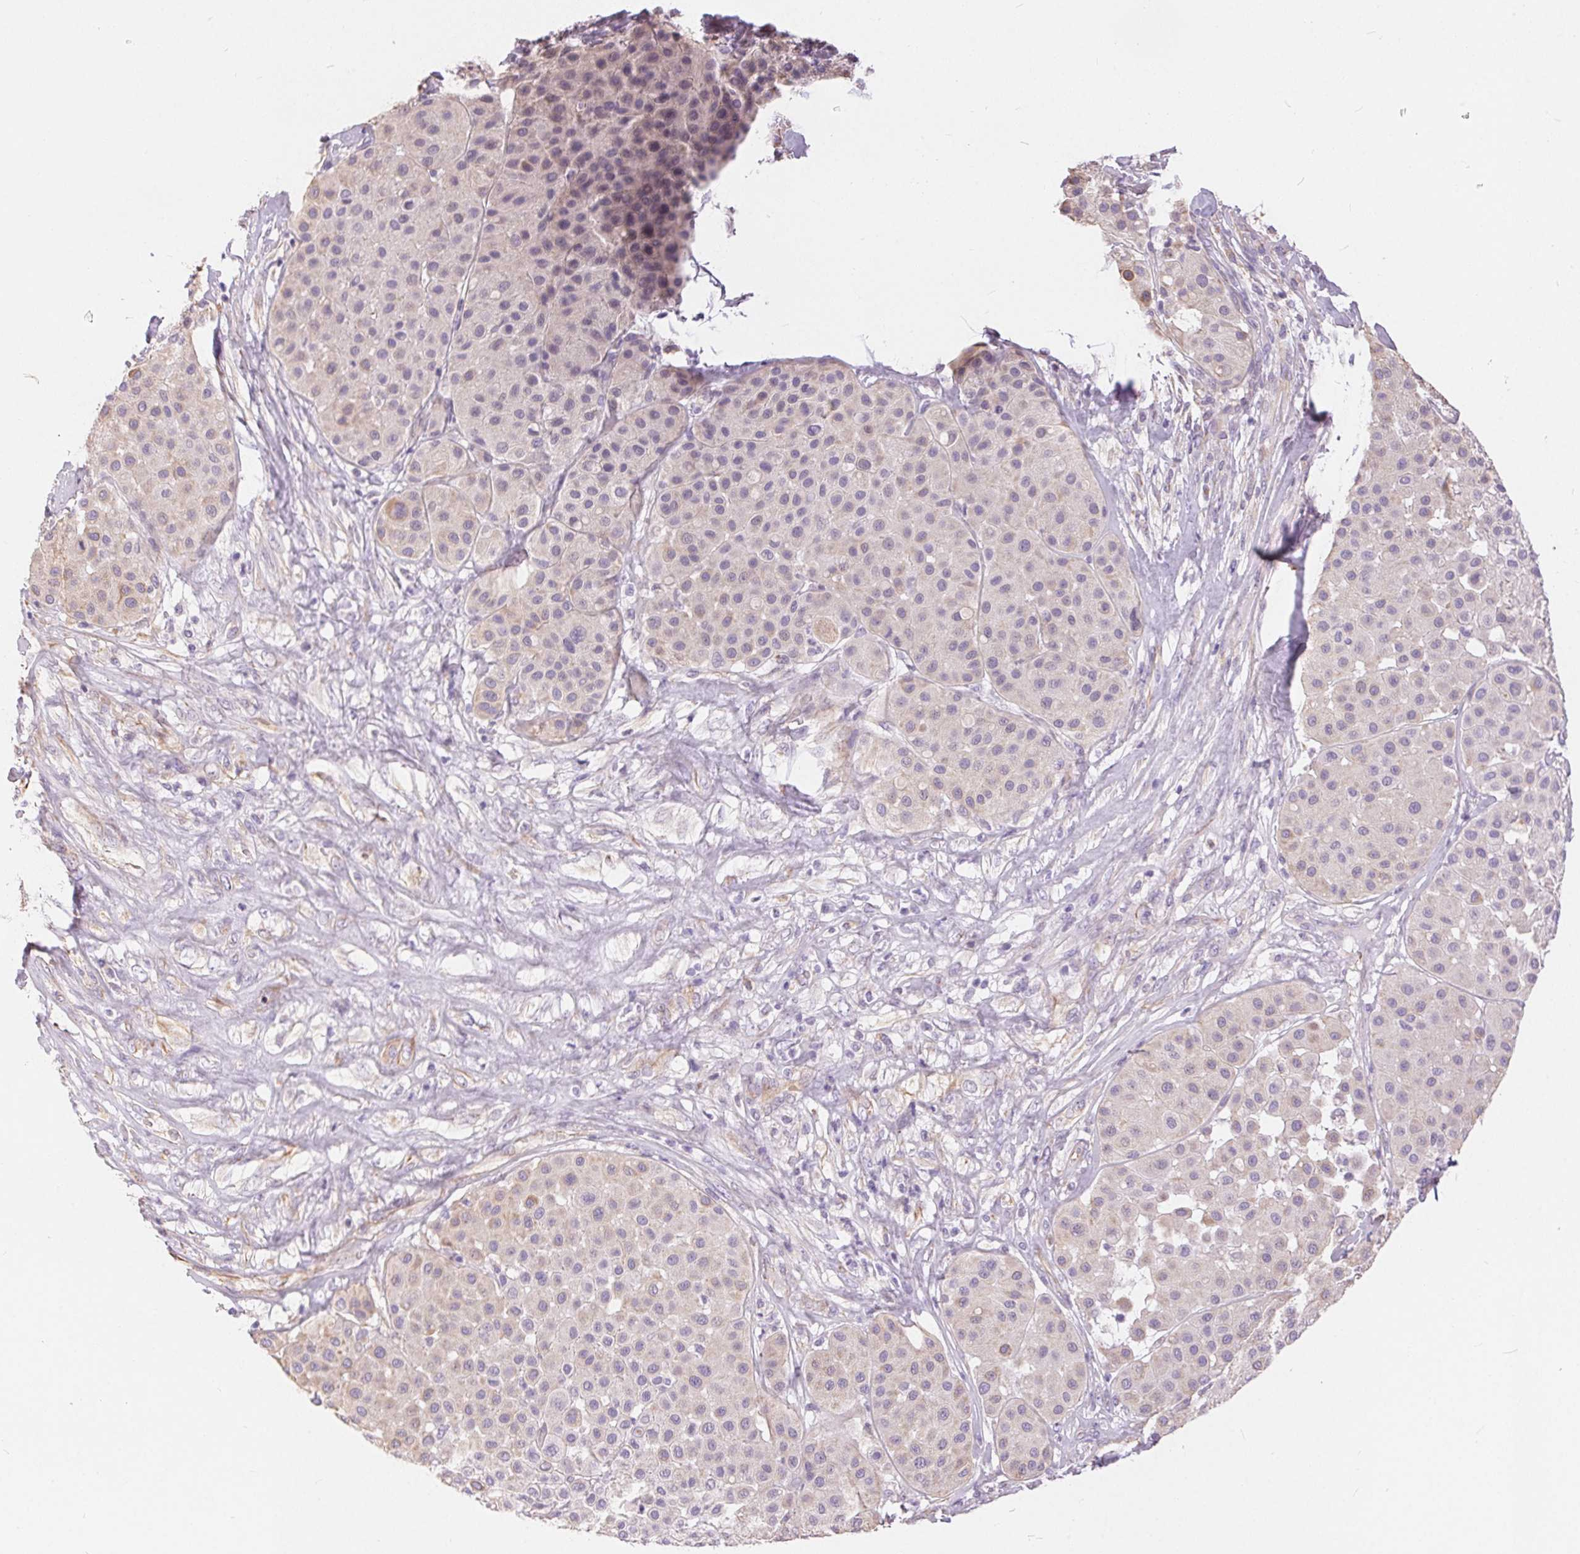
{"staining": {"intensity": "weak", "quantity": "<25%", "location": "cytoplasmic/membranous"}, "tissue": "melanoma", "cell_type": "Tumor cells", "image_type": "cancer", "snomed": [{"axis": "morphology", "description": "Malignant melanoma, Metastatic site"}, {"axis": "topography", "description": "Smooth muscle"}], "caption": "This is an IHC photomicrograph of human malignant melanoma (metastatic site). There is no positivity in tumor cells.", "gene": "GFAP", "patient": {"sex": "male", "age": 41}}